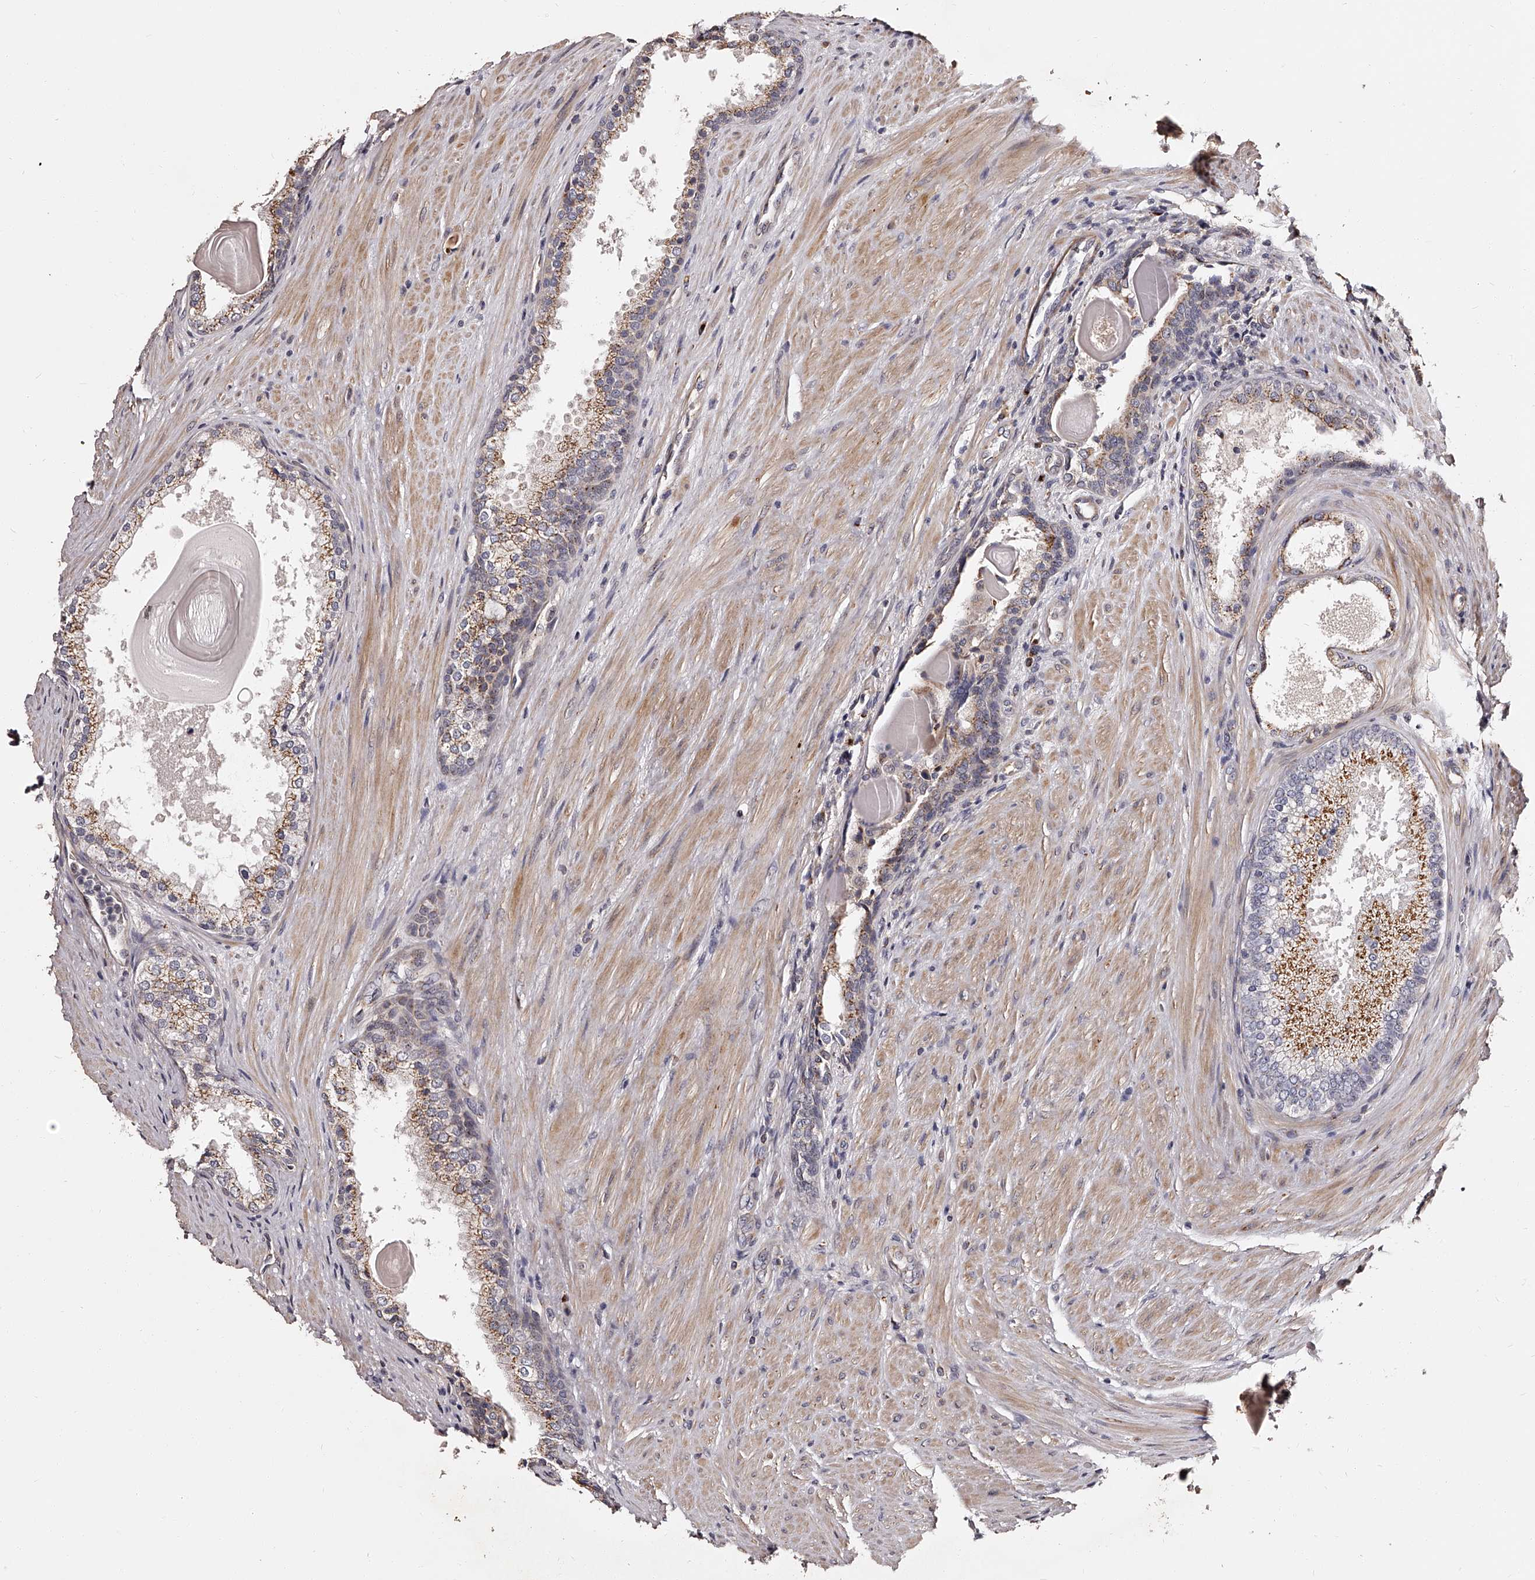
{"staining": {"intensity": "moderate", "quantity": "25%-75%", "location": "cytoplasmic/membranous"}, "tissue": "prostate cancer", "cell_type": "Tumor cells", "image_type": "cancer", "snomed": [{"axis": "morphology", "description": "Adenocarcinoma, High grade"}, {"axis": "topography", "description": "Prostate"}], "caption": "Human prostate cancer (adenocarcinoma (high-grade)) stained for a protein (brown) displays moderate cytoplasmic/membranous positive positivity in about 25%-75% of tumor cells.", "gene": "RSC1A1", "patient": {"sex": "male", "age": 60}}